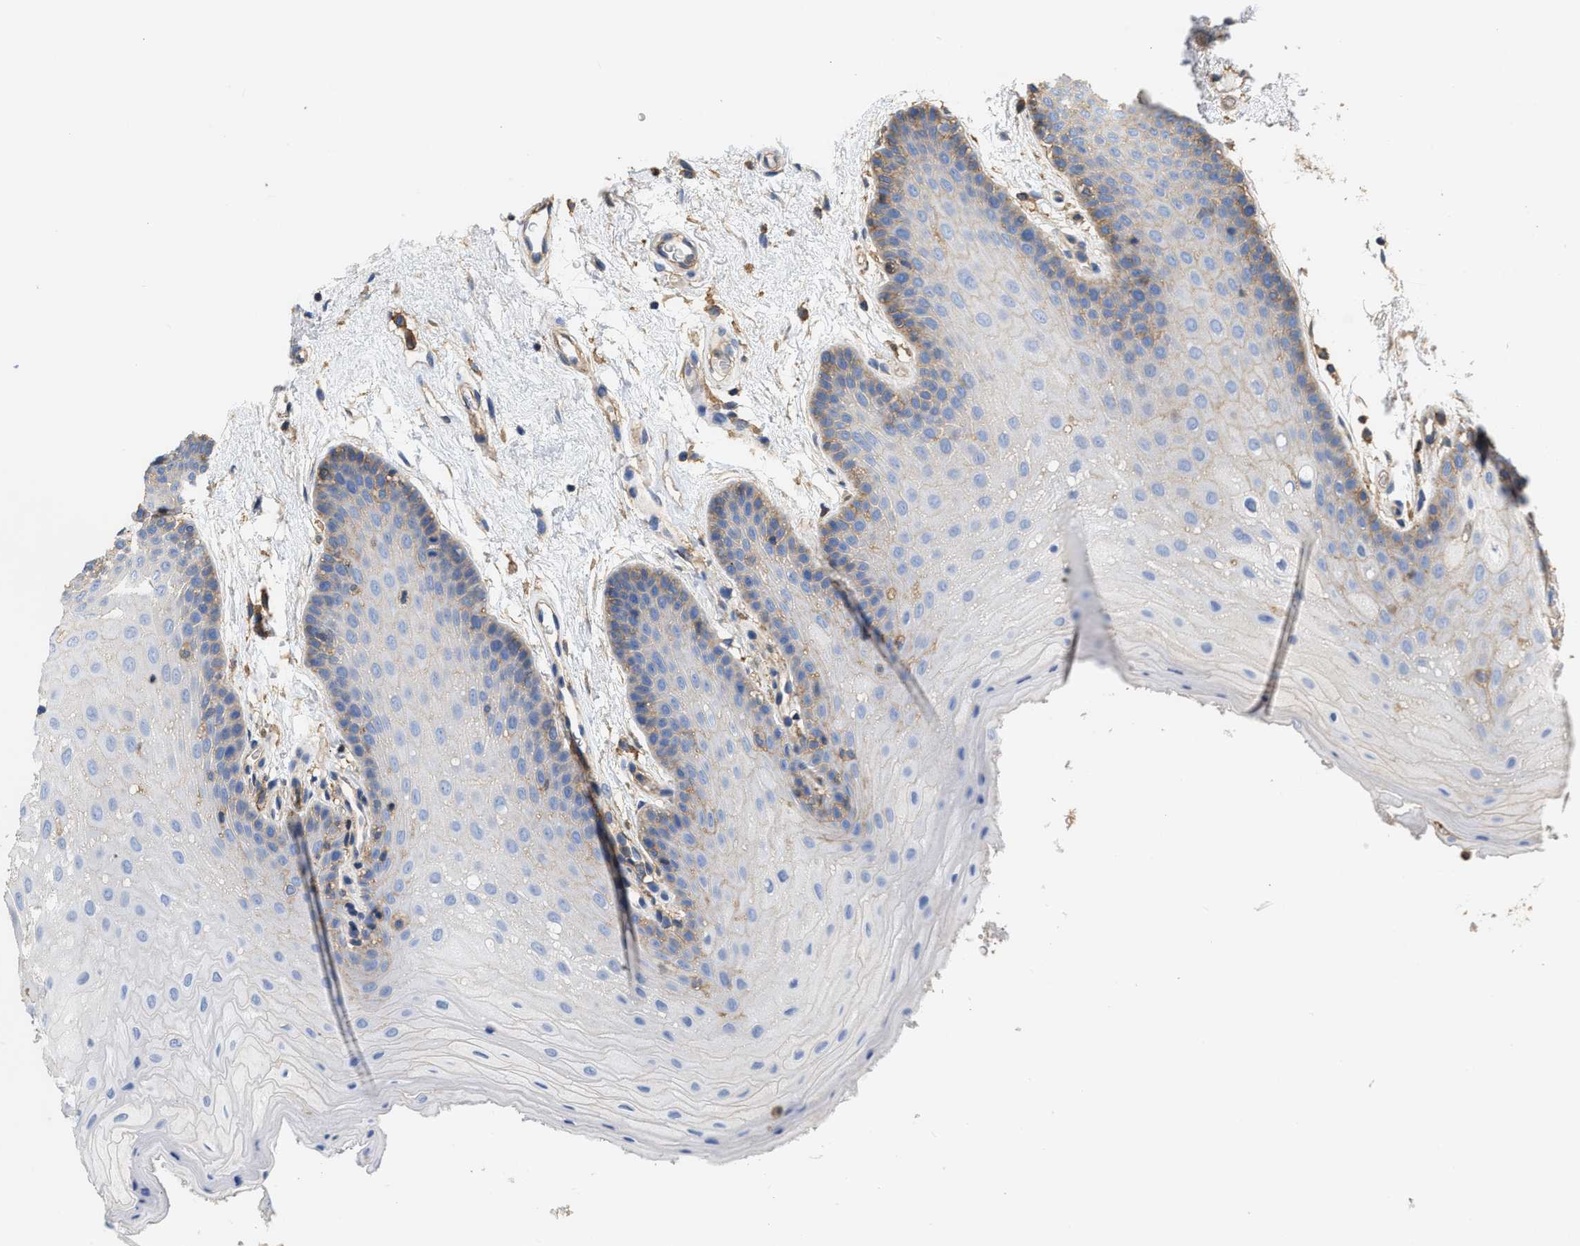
{"staining": {"intensity": "weak", "quantity": "25%-75%", "location": "cytoplasmic/membranous"}, "tissue": "oral mucosa", "cell_type": "Squamous epithelial cells", "image_type": "normal", "snomed": [{"axis": "morphology", "description": "Normal tissue, NOS"}, {"axis": "morphology", "description": "Squamous cell carcinoma, NOS"}, {"axis": "topography", "description": "Oral tissue"}, {"axis": "topography", "description": "Head-Neck"}], "caption": "Approximately 25%-75% of squamous epithelial cells in unremarkable oral mucosa exhibit weak cytoplasmic/membranous protein staining as visualized by brown immunohistochemical staining.", "gene": "GNB4", "patient": {"sex": "male", "age": 71}}